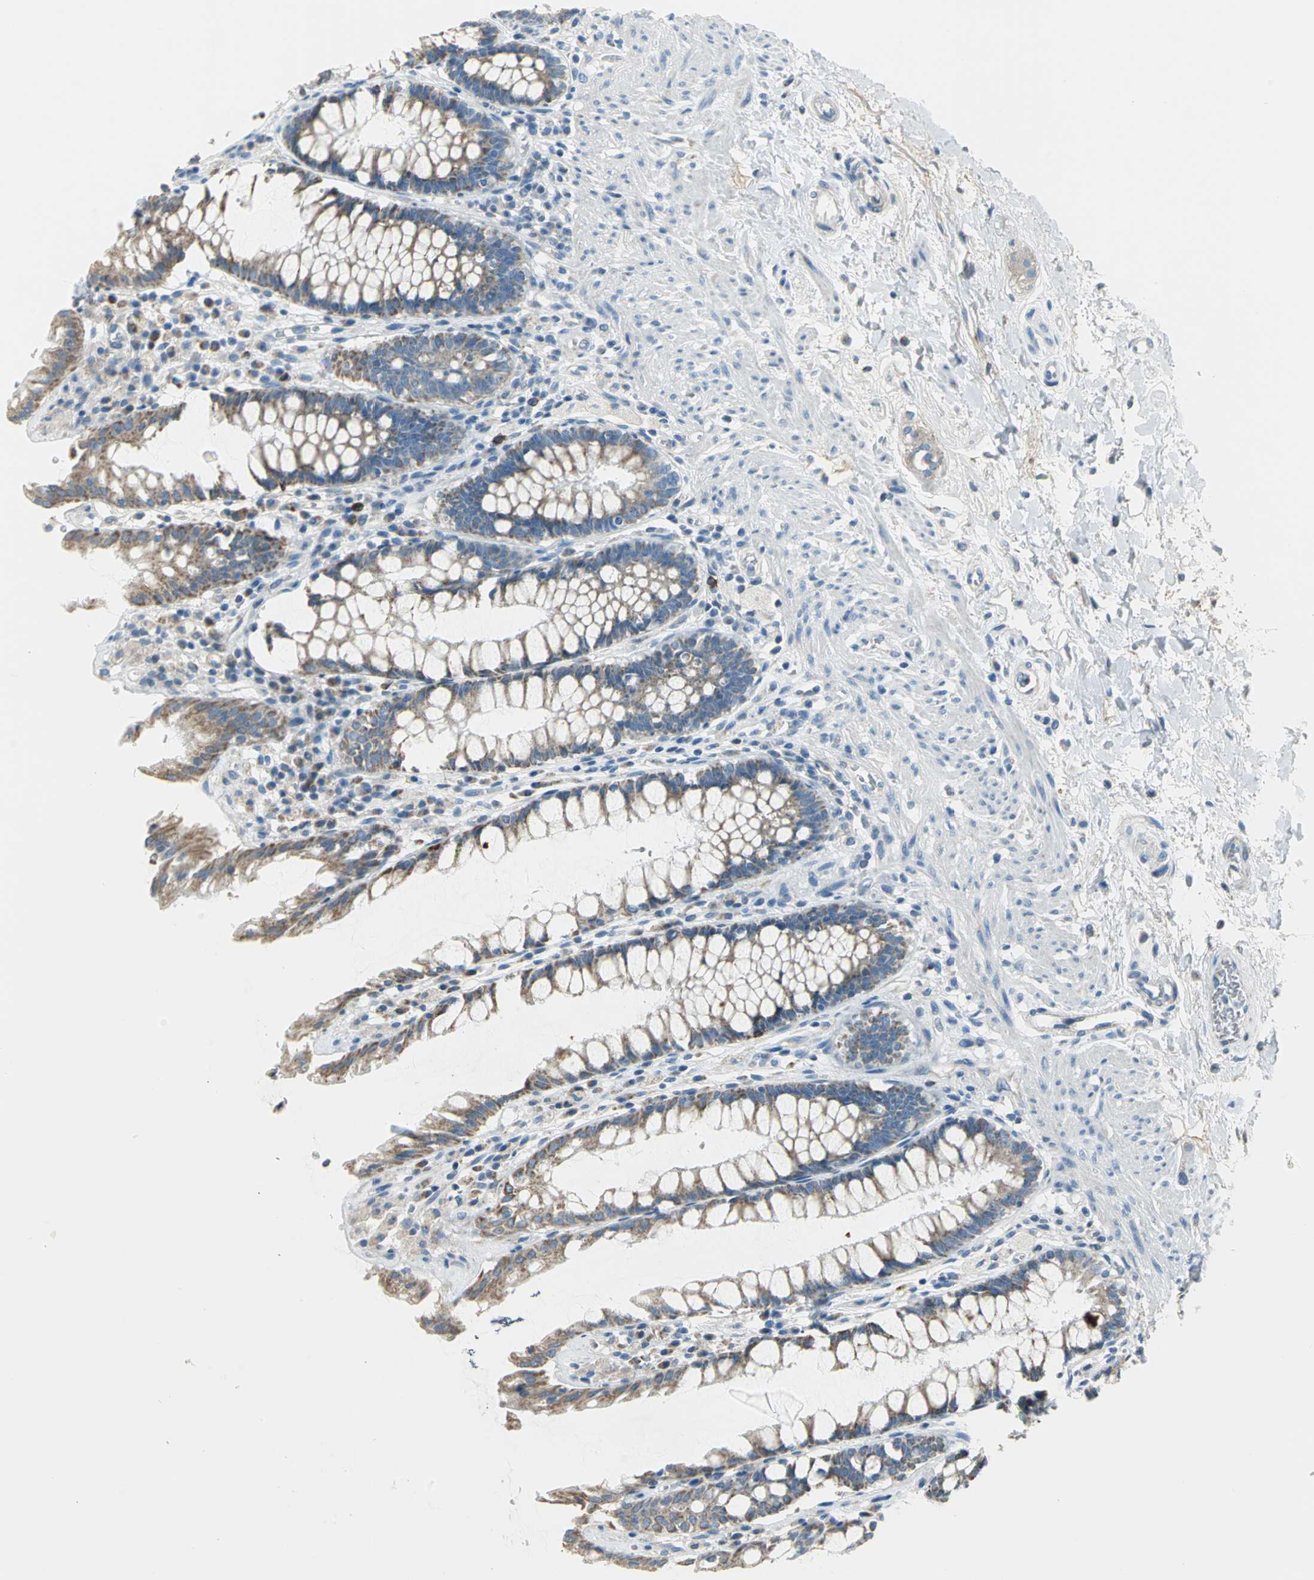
{"staining": {"intensity": "moderate", "quantity": ">75%", "location": "cytoplasmic/membranous"}, "tissue": "rectum", "cell_type": "Glandular cells", "image_type": "normal", "snomed": [{"axis": "morphology", "description": "Normal tissue, NOS"}, {"axis": "topography", "description": "Rectum"}], "caption": "Protein staining of benign rectum exhibits moderate cytoplasmic/membranous staining in about >75% of glandular cells.", "gene": "ALOX15", "patient": {"sex": "female", "age": 46}}